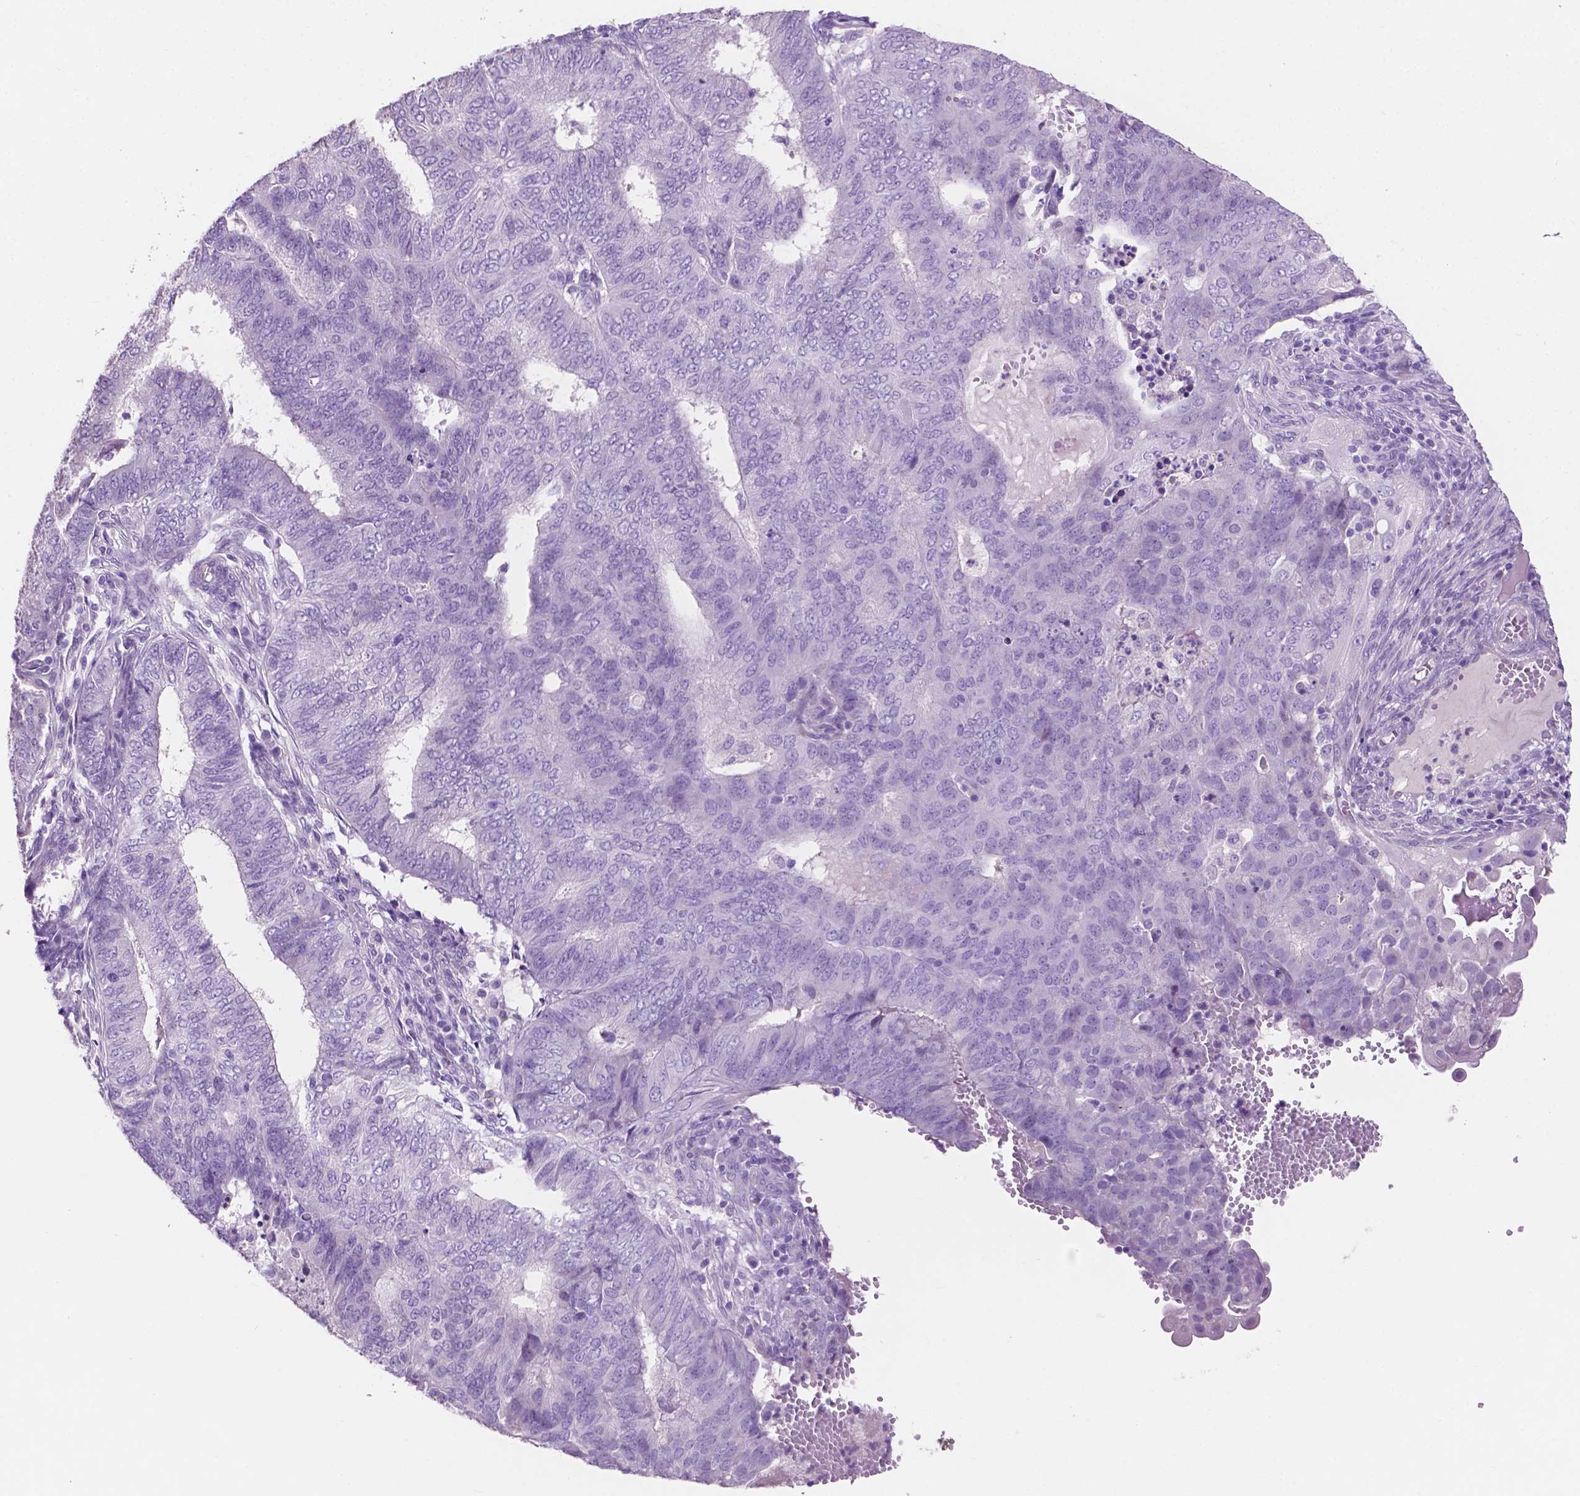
{"staining": {"intensity": "negative", "quantity": "none", "location": "none"}, "tissue": "endometrial cancer", "cell_type": "Tumor cells", "image_type": "cancer", "snomed": [{"axis": "morphology", "description": "Adenocarcinoma, NOS"}, {"axis": "topography", "description": "Endometrium"}], "caption": "An image of human endometrial adenocarcinoma is negative for staining in tumor cells.", "gene": "CLDN17", "patient": {"sex": "female", "age": 62}}